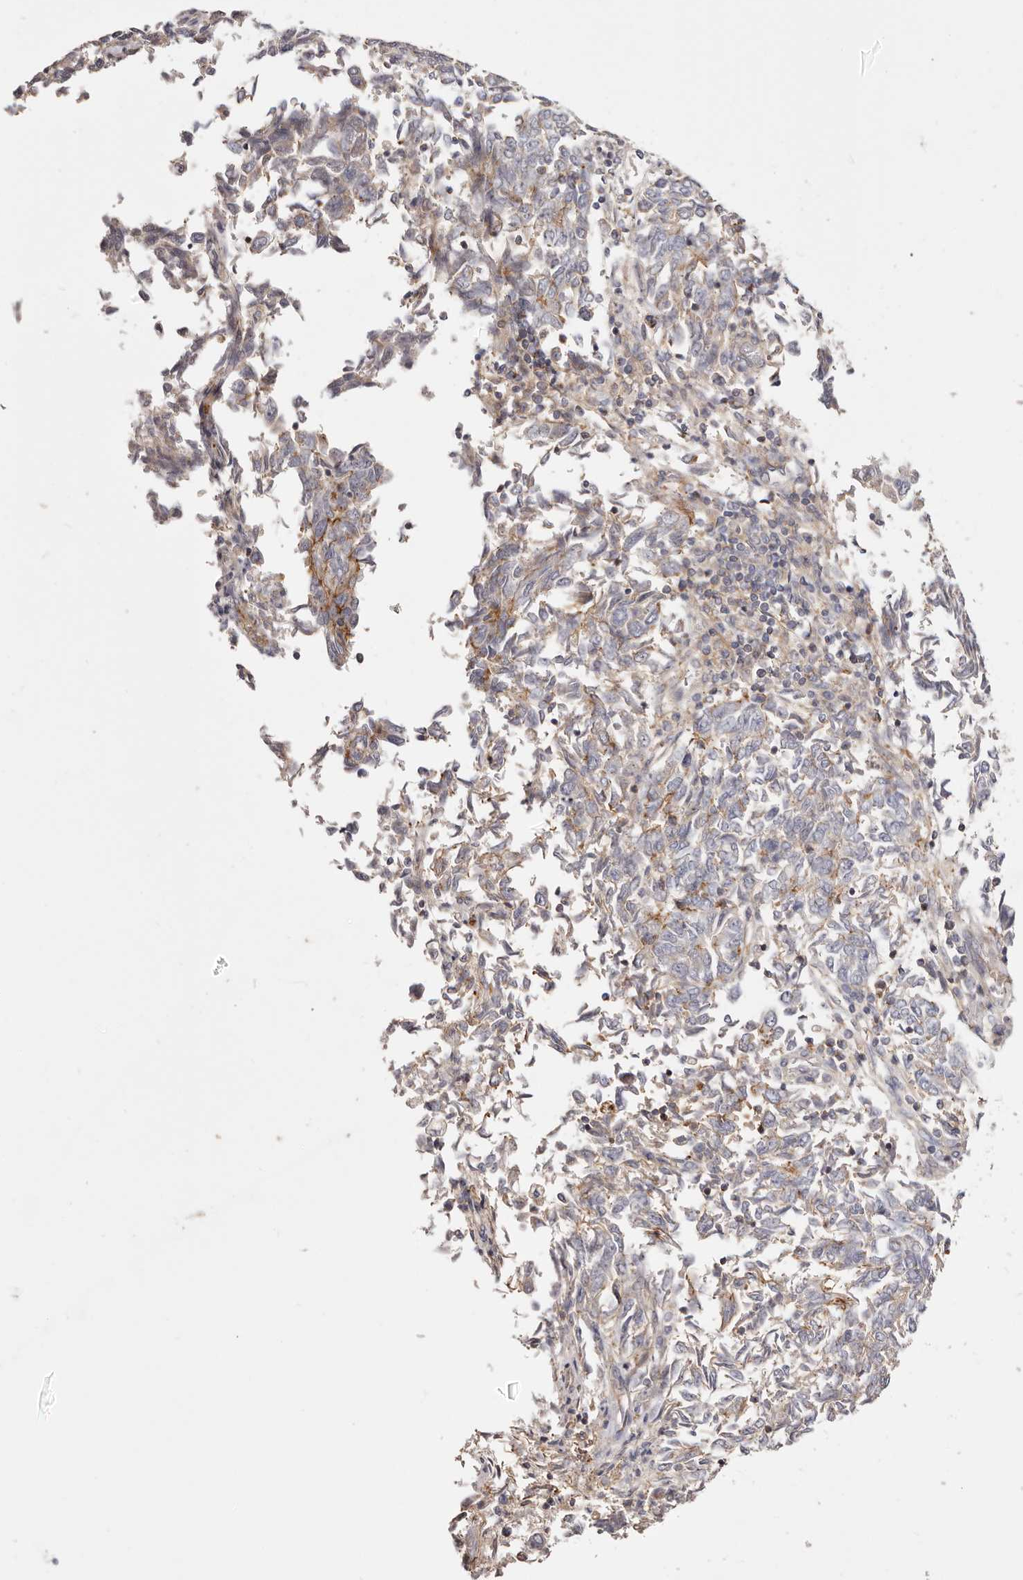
{"staining": {"intensity": "negative", "quantity": "none", "location": "none"}, "tissue": "endometrial cancer", "cell_type": "Tumor cells", "image_type": "cancer", "snomed": [{"axis": "morphology", "description": "Adenocarcinoma, NOS"}, {"axis": "topography", "description": "Endometrium"}], "caption": "Endometrial adenocarcinoma stained for a protein using immunohistochemistry (IHC) exhibits no expression tumor cells.", "gene": "SLC35B2", "patient": {"sex": "female", "age": 80}}